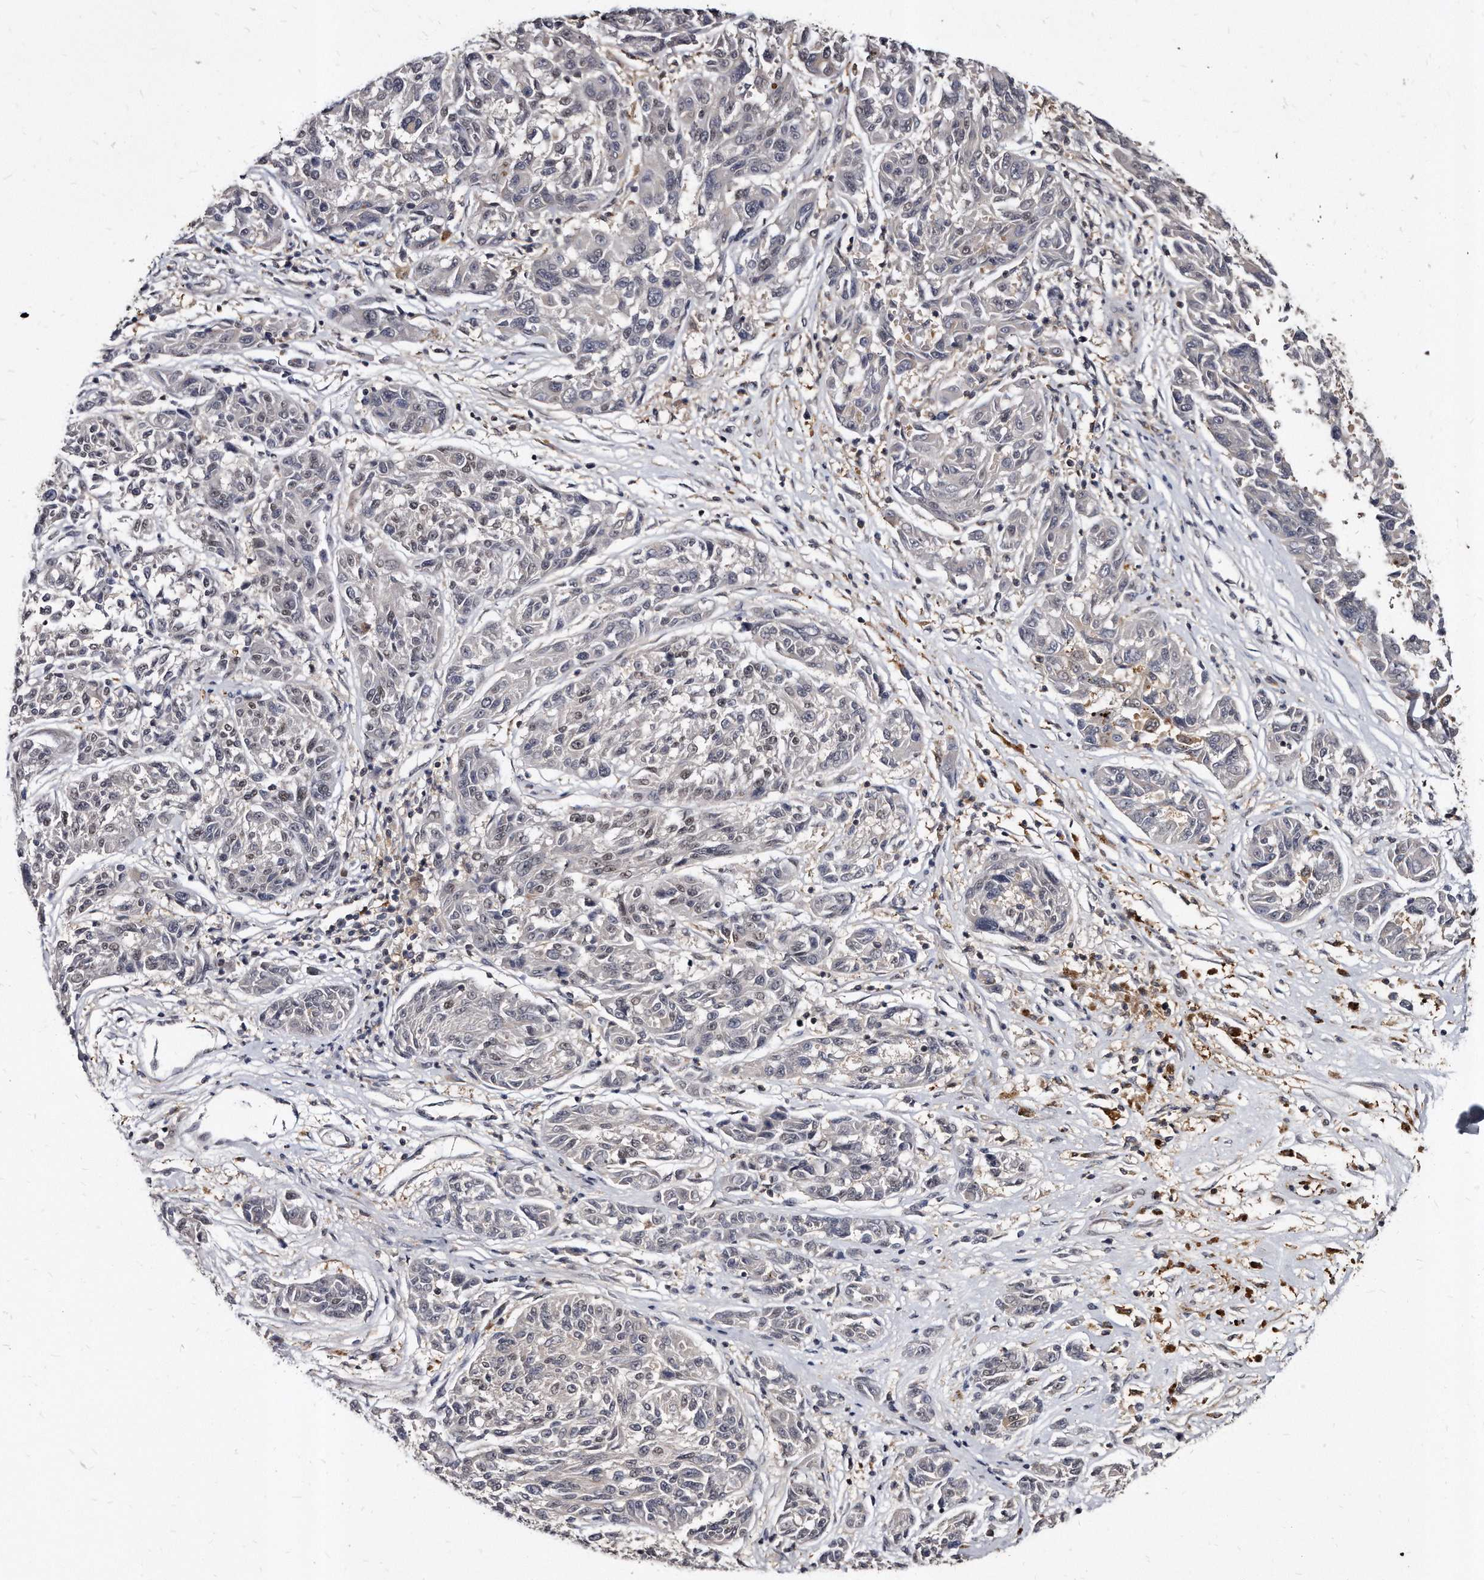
{"staining": {"intensity": "negative", "quantity": "none", "location": "none"}, "tissue": "melanoma", "cell_type": "Tumor cells", "image_type": "cancer", "snomed": [{"axis": "morphology", "description": "Malignant melanoma, NOS"}, {"axis": "topography", "description": "Skin"}], "caption": "Malignant melanoma was stained to show a protein in brown. There is no significant expression in tumor cells.", "gene": "KLHDC3", "patient": {"sex": "male", "age": 53}}